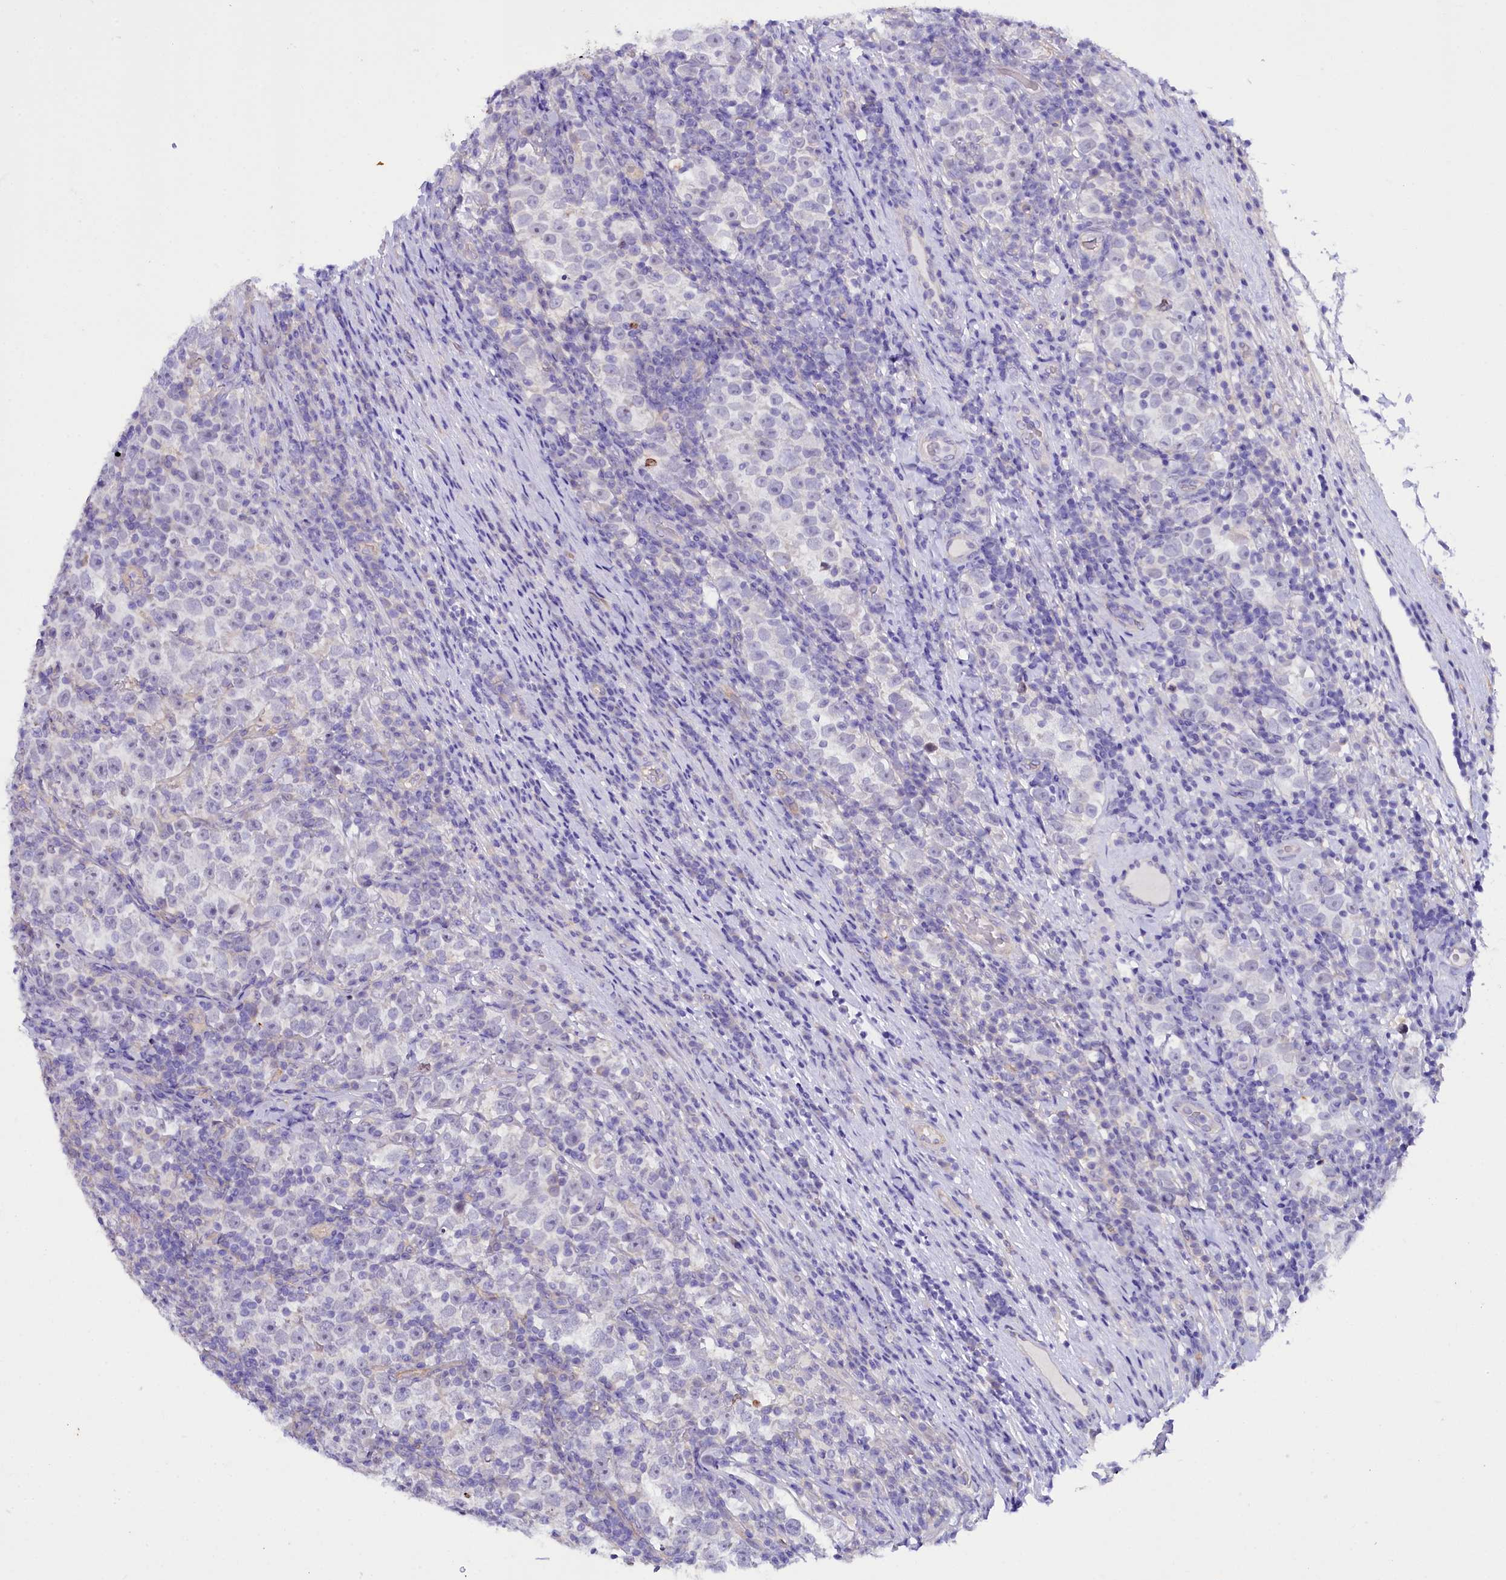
{"staining": {"intensity": "negative", "quantity": "none", "location": "none"}, "tissue": "testis cancer", "cell_type": "Tumor cells", "image_type": "cancer", "snomed": [{"axis": "morphology", "description": "Normal tissue, NOS"}, {"axis": "morphology", "description": "Seminoma, NOS"}, {"axis": "topography", "description": "Testis"}], "caption": "Immunohistochemical staining of testis cancer displays no significant positivity in tumor cells.", "gene": "FAAP20", "patient": {"sex": "male", "age": 43}}